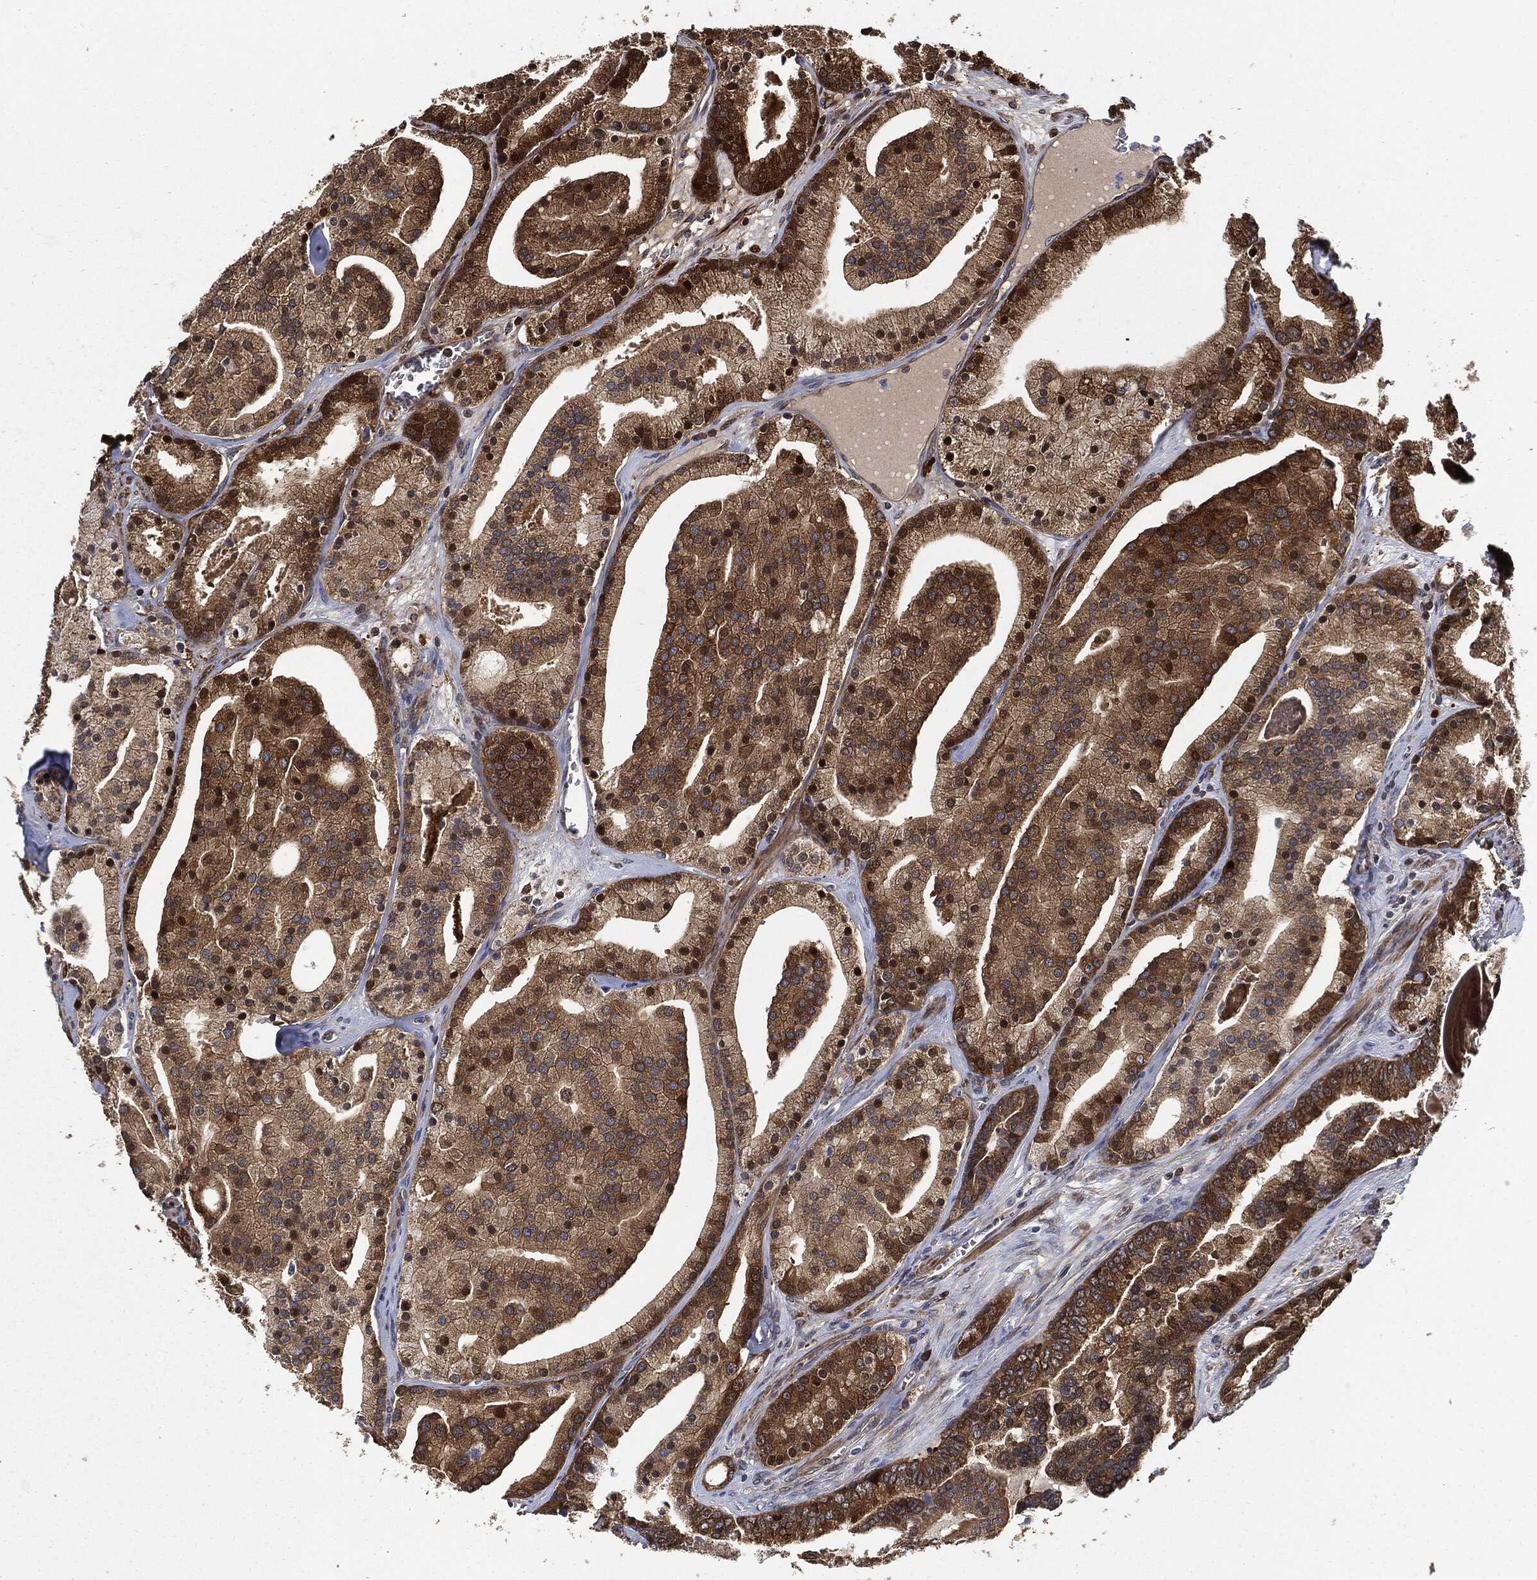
{"staining": {"intensity": "moderate", "quantity": ">75%", "location": "cytoplasmic/membranous"}, "tissue": "prostate cancer", "cell_type": "Tumor cells", "image_type": "cancer", "snomed": [{"axis": "morphology", "description": "Adenocarcinoma, NOS"}, {"axis": "topography", "description": "Prostate"}], "caption": "Human prostate cancer stained for a protein (brown) reveals moderate cytoplasmic/membranous positive staining in about >75% of tumor cells.", "gene": "PRDX2", "patient": {"sex": "male", "age": 69}}